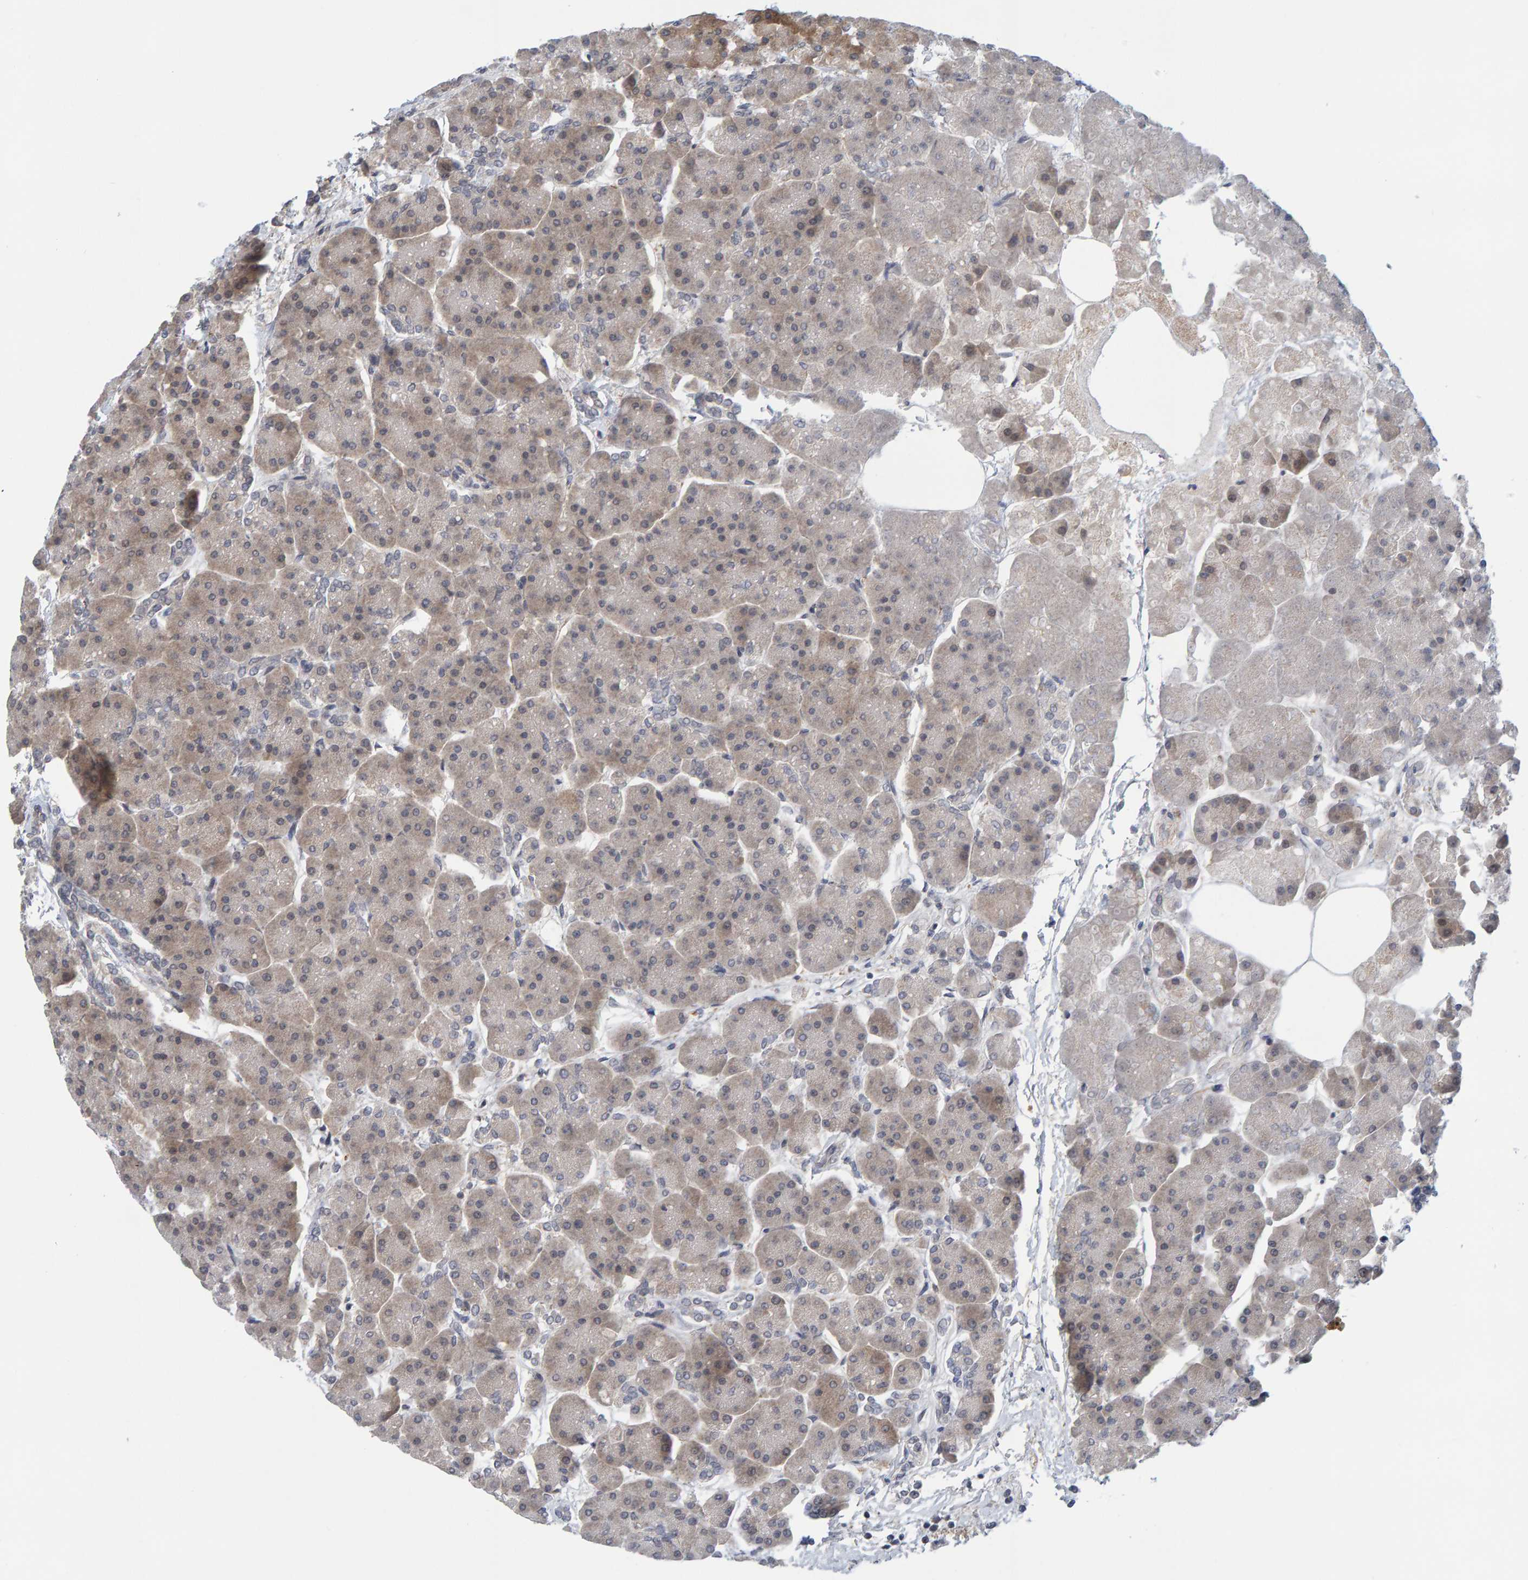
{"staining": {"intensity": "weak", "quantity": ">75%", "location": "cytoplasmic/membranous"}, "tissue": "pancreas", "cell_type": "Exocrine glandular cells", "image_type": "normal", "snomed": [{"axis": "morphology", "description": "Normal tissue, NOS"}, {"axis": "topography", "description": "Pancreas"}], "caption": "About >75% of exocrine glandular cells in normal pancreas demonstrate weak cytoplasmic/membranous protein expression as visualized by brown immunohistochemical staining.", "gene": "CDH2", "patient": {"sex": "female", "age": 70}}